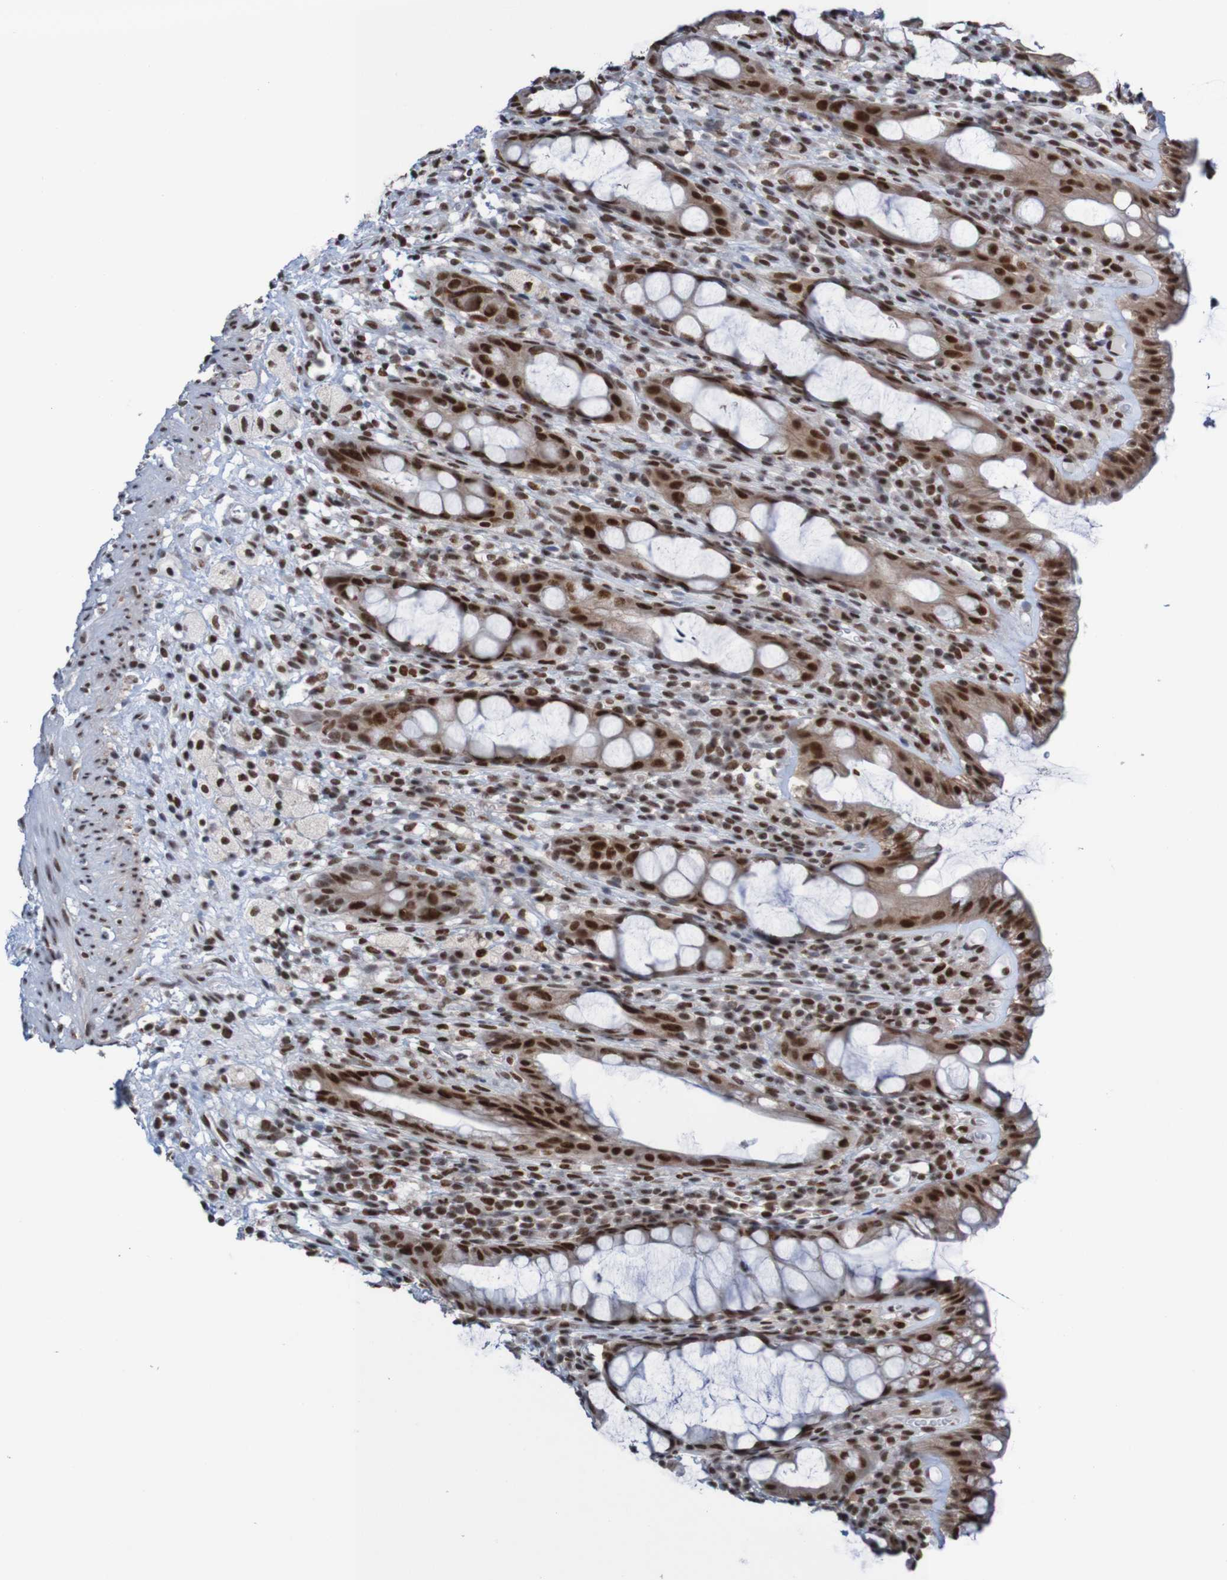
{"staining": {"intensity": "strong", "quantity": ">75%", "location": "cytoplasmic/membranous,nuclear"}, "tissue": "rectum", "cell_type": "Glandular cells", "image_type": "normal", "snomed": [{"axis": "morphology", "description": "Normal tissue, NOS"}, {"axis": "topography", "description": "Rectum"}], "caption": "Brown immunohistochemical staining in benign rectum reveals strong cytoplasmic/membranous,nuclear positivity in approximately >75% of glandular cells.", "gene": "CDC5L", "patient": {"sex": "male", "age": 44}}